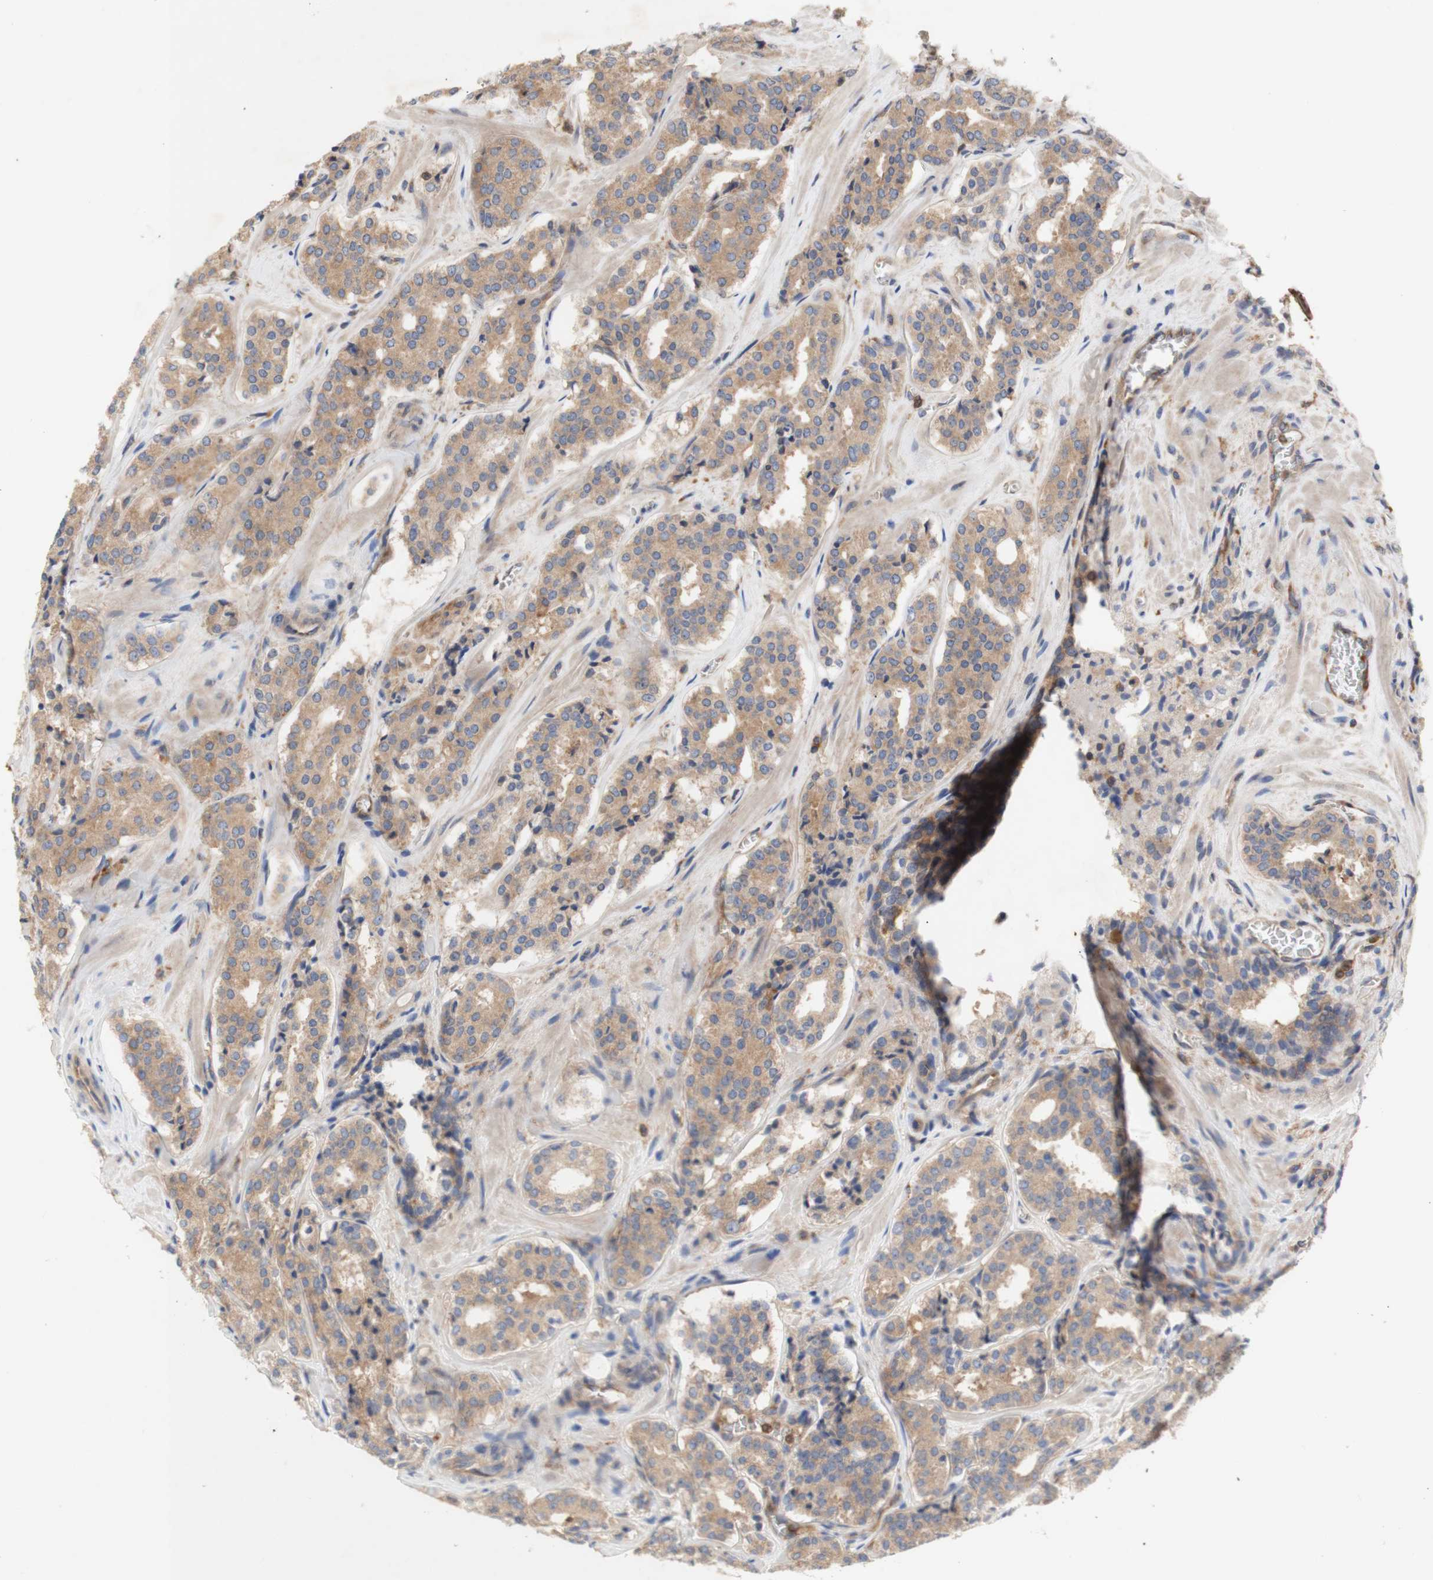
{"staining": {"intensity": "moderate", "quantity": ">75%", "location": "cytoplasmic/membranous"}, "tissue": "prostate cancer", "cell_type": "Tumor cells", "image_type": "cancer", "snomed": [{"axis": "morphology", "description": "Adenocarcinoma, High grade"}, {"axis": "topography", "description": "Prostate"}], "caption": "This is an image of immunohistochemistry (IHC) staining of prostate cancer (high-grade adenocarcinoma), which shows moderate staining in the cytoplasmic/membranous of tumor cells.", "gene": "IKBKG", "patient": {"sex": "male", "age": 60}}